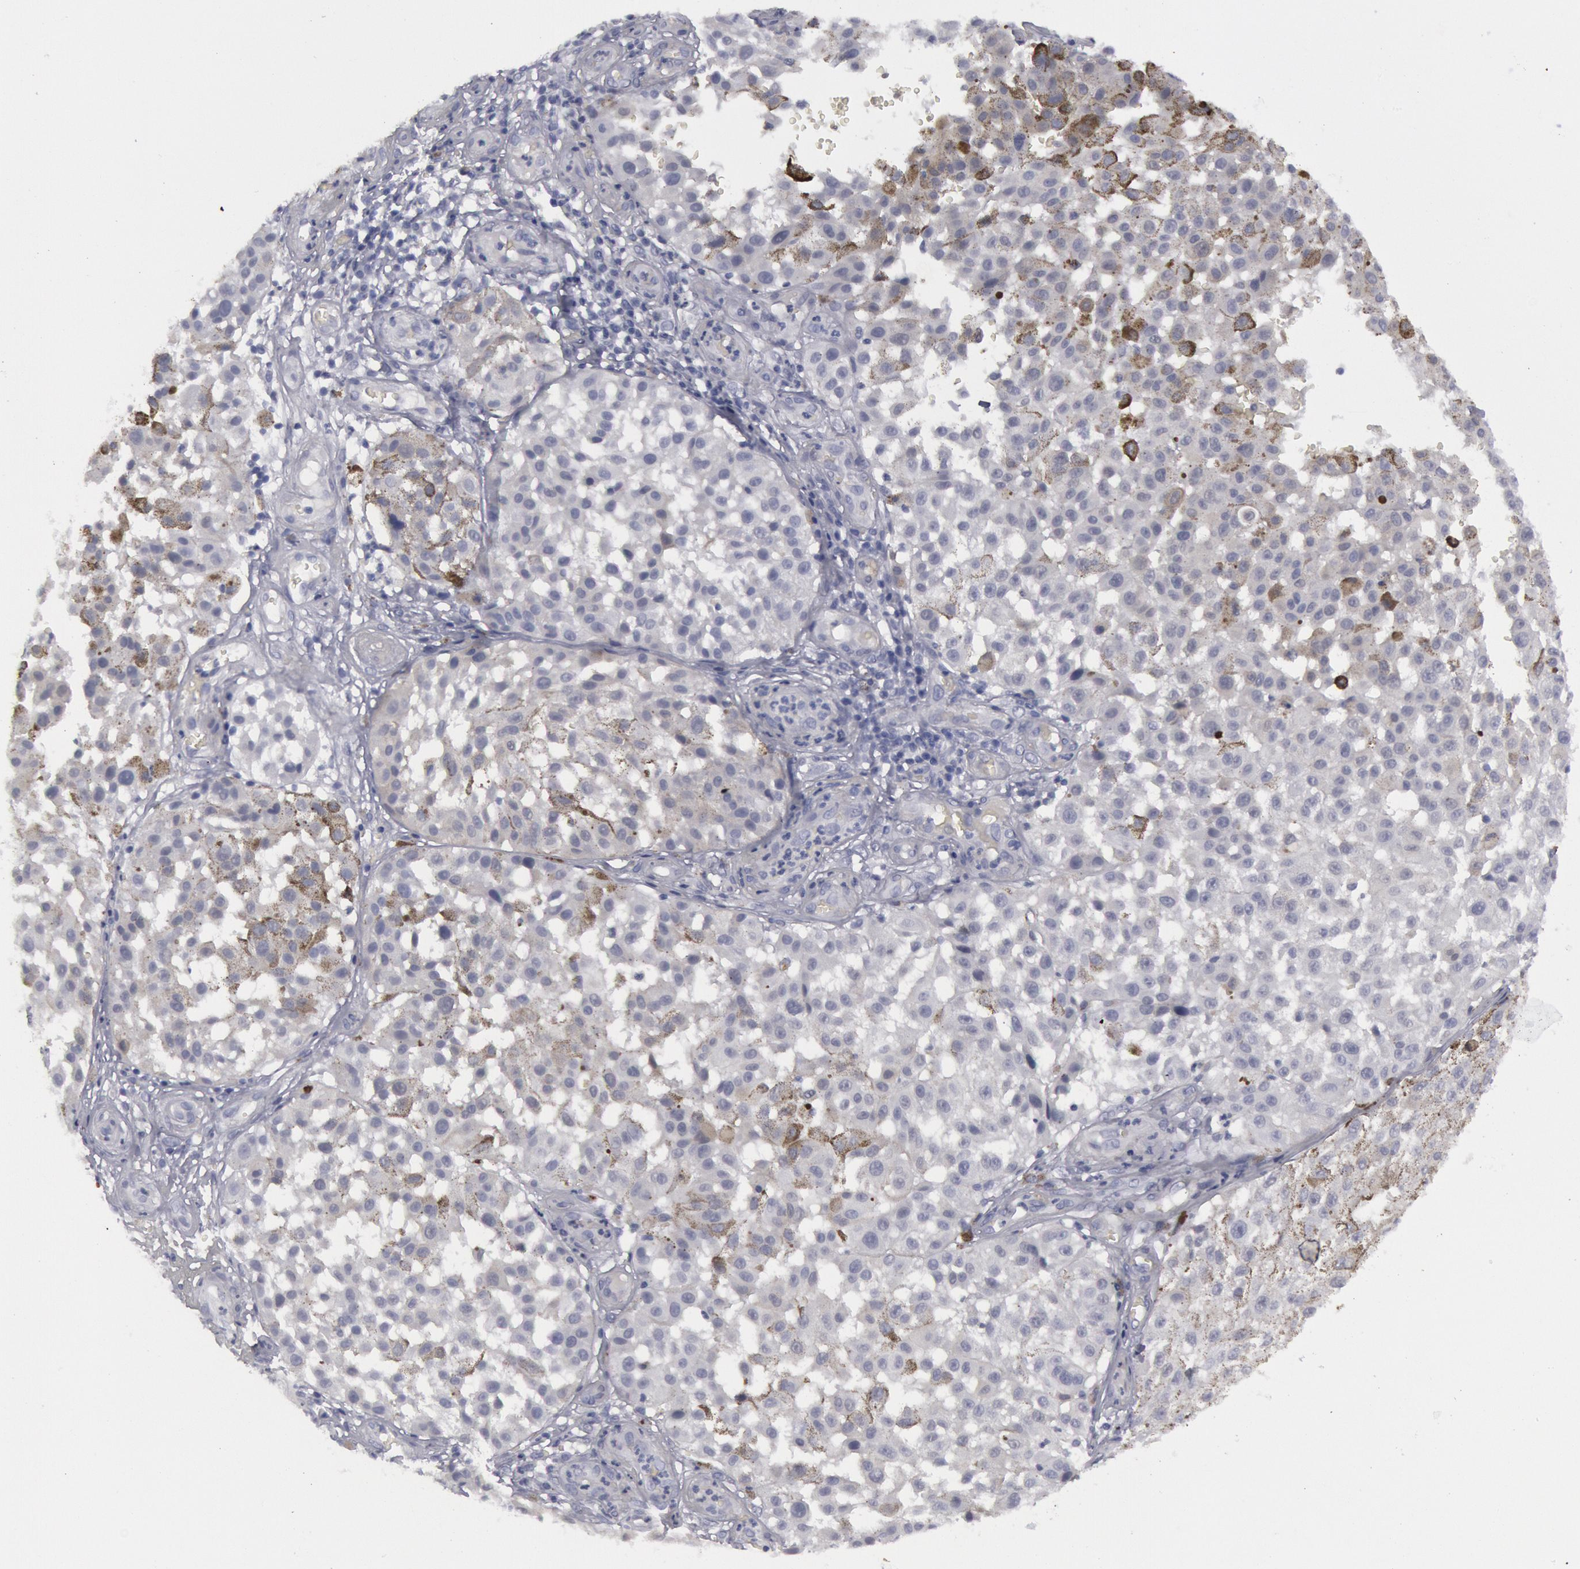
{"staining": {"intensity": "negative", "quantity": "none", "location": "none"}, "tissue": "melanoma", "cell_type": "Tumor cells", "image_type": "cancer", "snomed": [{"axis": "morphology", "description": "Malignant melanoma, NOS"}, {"axis": "topography", "description": "Skin"}], "caption": "High power microscopy photomicrograph of an IHC image of melanoma, revealing no significant staining in tumor cells.", "gene": "FHL1", "patient": {"sex": "female", "age": 64}}